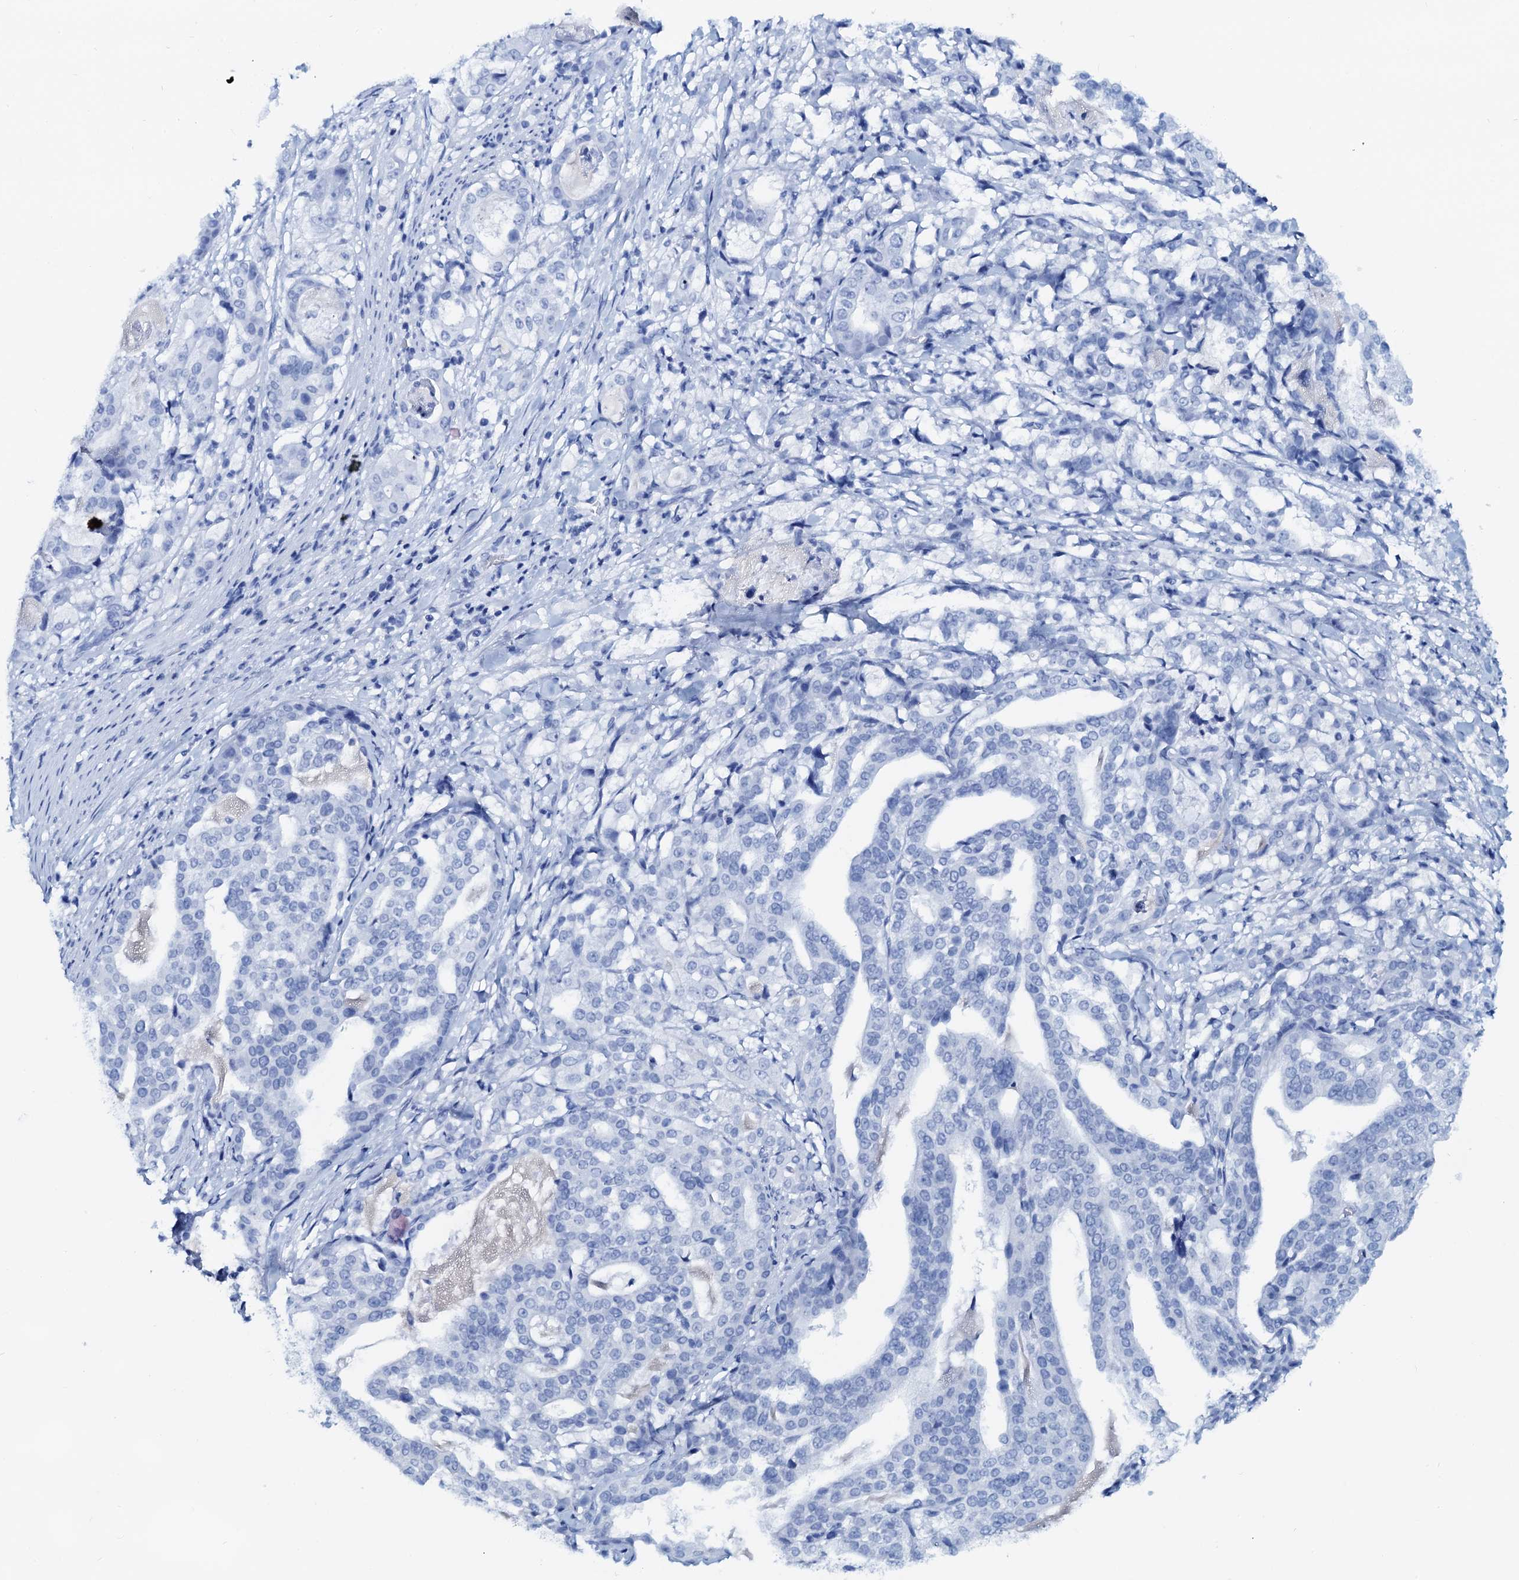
{"staining": {"intensity": "negative", "quantity": "none", "location": "none"}, "tissue": "stomach cancer", "cell_type": "Tumor cells", "image_type": "cancer", "snomed": [{"axis": "morphology", "description": "Adenocarcinoma, NOS"}, {"axis": "topography", "description": "Stomach"}], "caption": "A photomicrograph of human stomach cancer is negative for staining in tumor cells.", "gene": "PTGES3", "patient": {"sex": "male", "age": 48}}